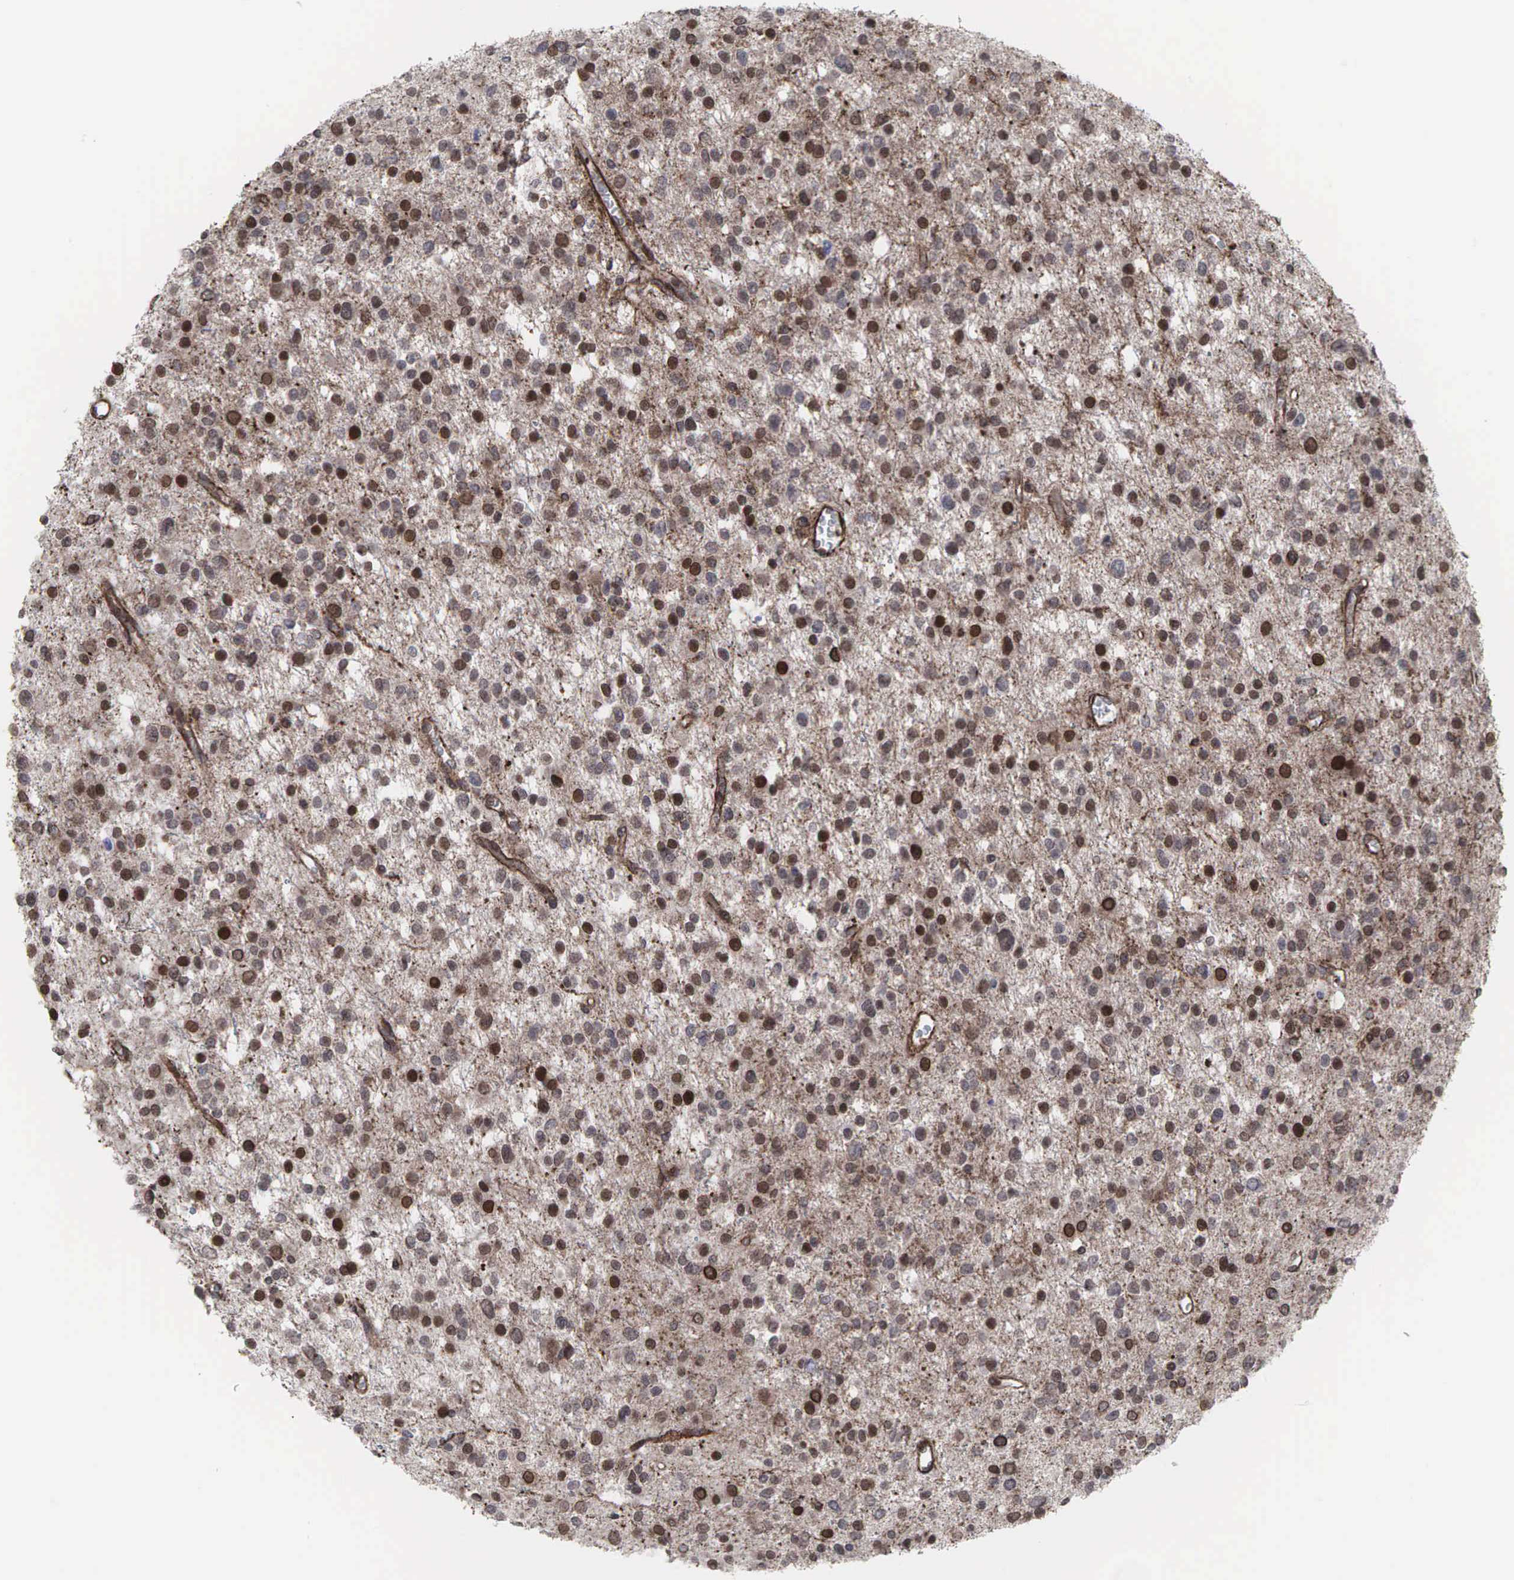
{"staining": {"intensity": "moderate", "quantity": "25%-75%", "location": "cytoplasmic/membranous,nuclear"}, "tissue": "glioma", "cell_type": "Tumor cells", "image_type": "cancer", "snomed": [{"axis": "morphology", "description": "Glioma, malignant, Low grade"}, {"axis": "topography", "description": "Brain"}], "caption": "Immunohistochemistry micrograph of human glioma stained for a protein (brown), which displays medium levels of moderate cytoplasmic/membranous and nuclear expression in about 25%-75% of tumor cells.", "gene": "GPRASP1", "patient": {"sex": "female", "age": 36}}